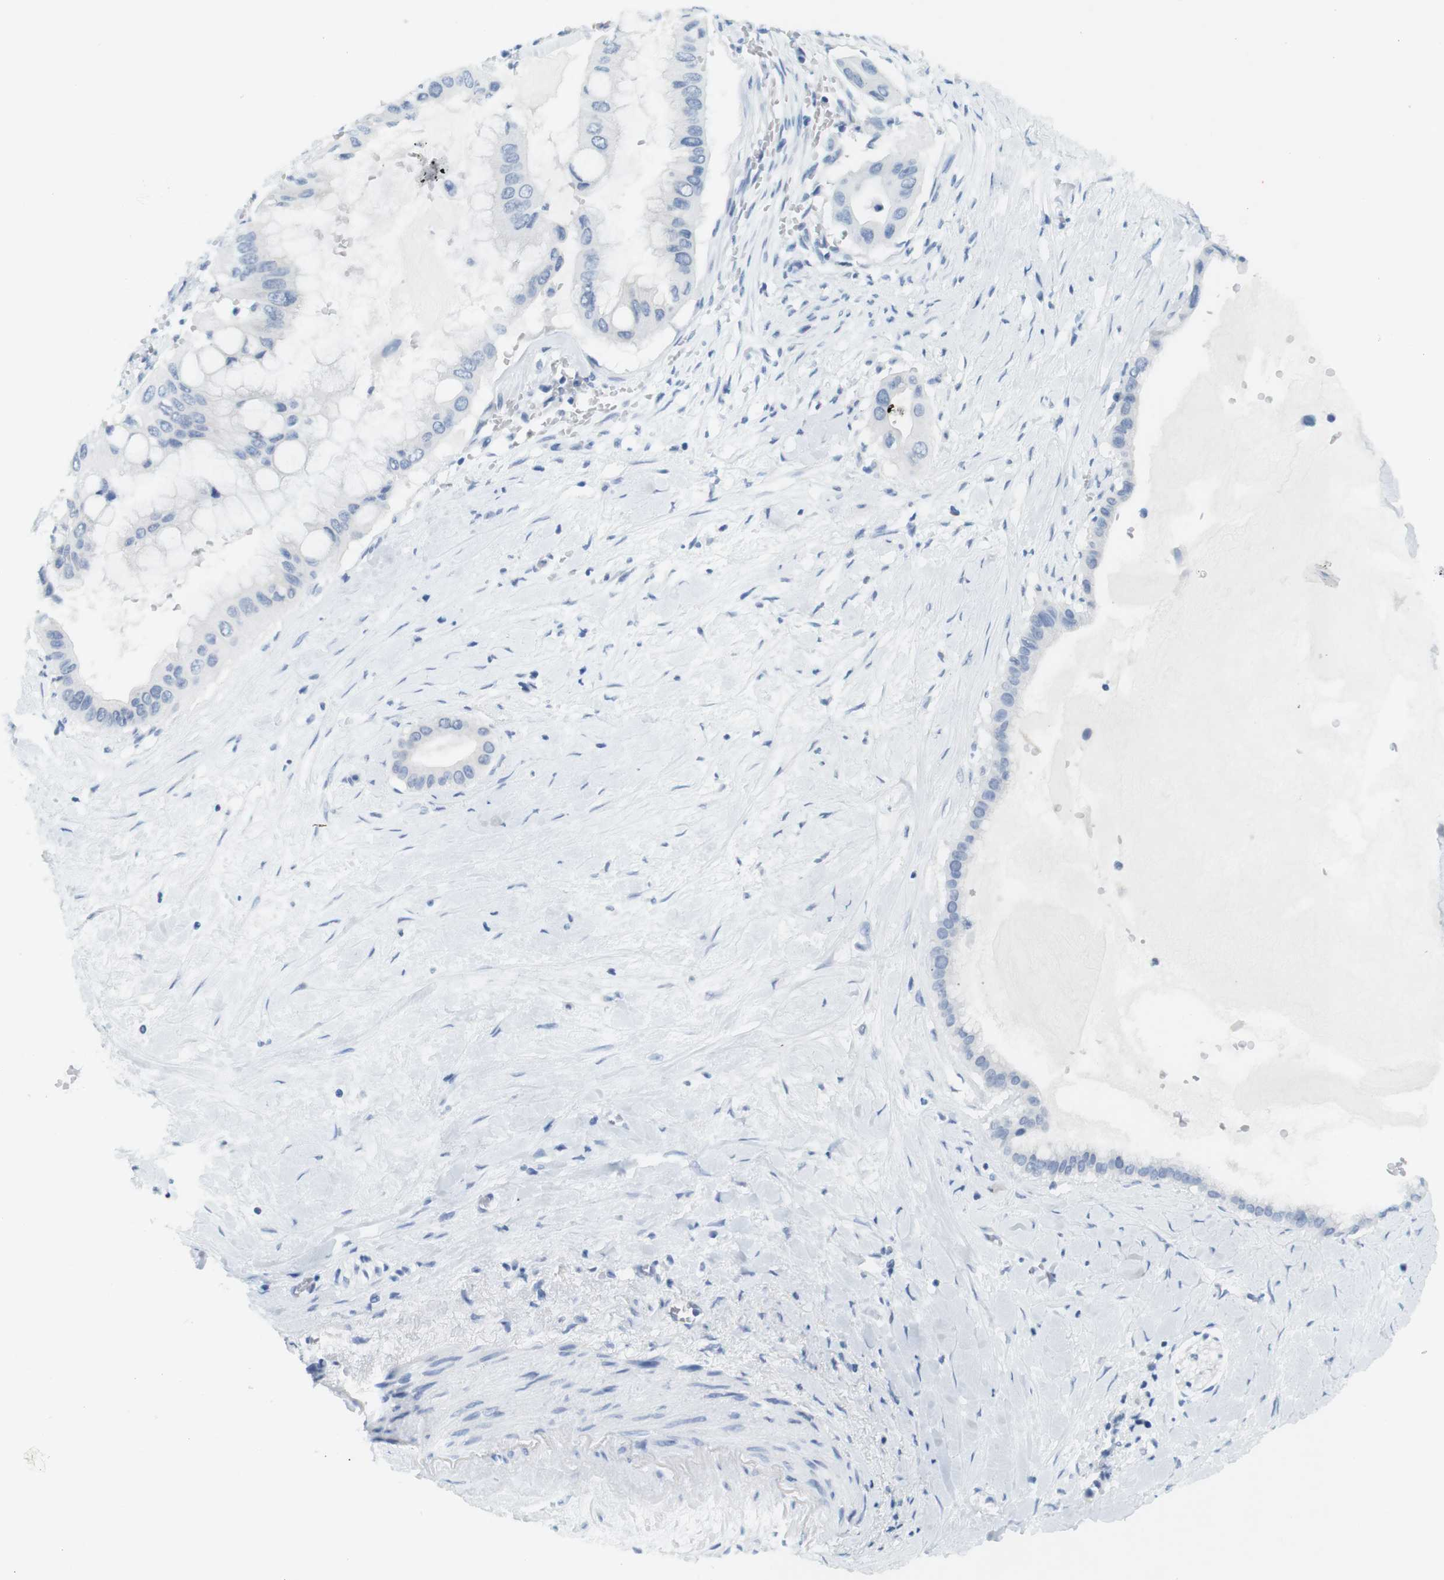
{"staining": {"intensity": "negative", "quantity": "none", "location": "none"}, "tissue": "pancreatic cancer", "cell_type": "Tumor cells", "image_type": "cancer", "snomed": [{"axis": "morphology", "description": "Adenocarcinoma, NOS"}, {"axis": "topography", "description": "Pancreas"}], "caption": "Immunohistochemical staining of pancreatic cancer (adenocarcinoma) displays no significant positivity in tumor cells.", "gene": "CYP2C9", "patient": {"sex": "male", "age": 55}}